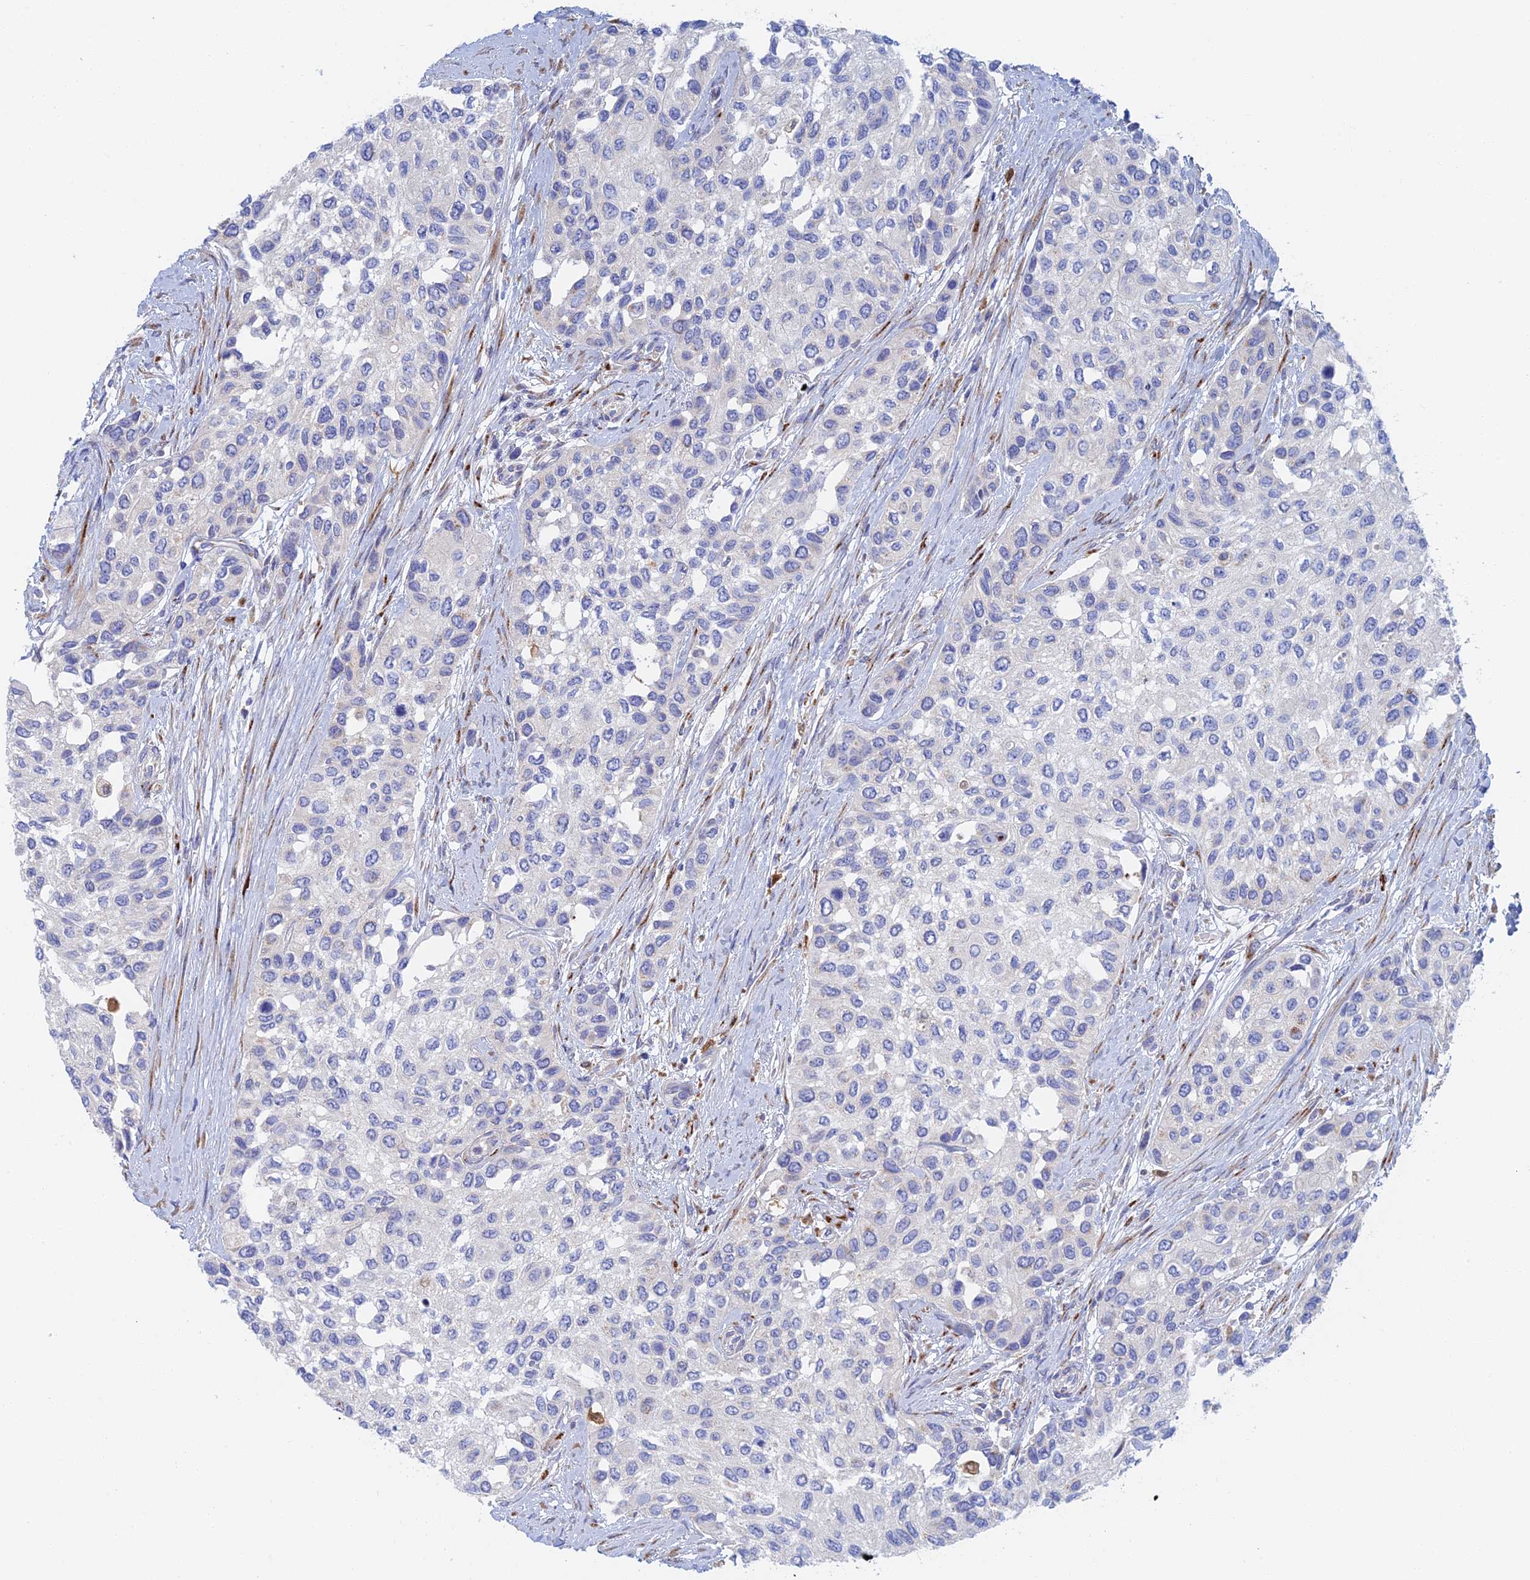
{"staining": {"intensity": "negative", "quantity": "none", "location": "none"}, "tissue": "urothelial cancer", "cell_type": "Tumor cells", "image_type": "cancer", "snomed": [{"axis": "morphology", "description": "Normal tissue, NOS"}, {"axis": "morphology", "description": "Urothelial carcinoma, High grade"}, {"axis": "topography", "description": "Vascular tissue"}, {"axis": "topography", "description": "Urinary bladder"}], "caption": "Immunohistochemistry (IHC) of human high-grade urothelial carcinoma shows no staining in tumor cells. The staining was performed using DAB (3,3'-diaminobenzidine) to visualize the protein expression in brown, while the nuclei were stained in blue with hematoxylin (Magnification: 20x).", "gene": "SLC24A3", "patient": {"sex": "female", "age": 56}}